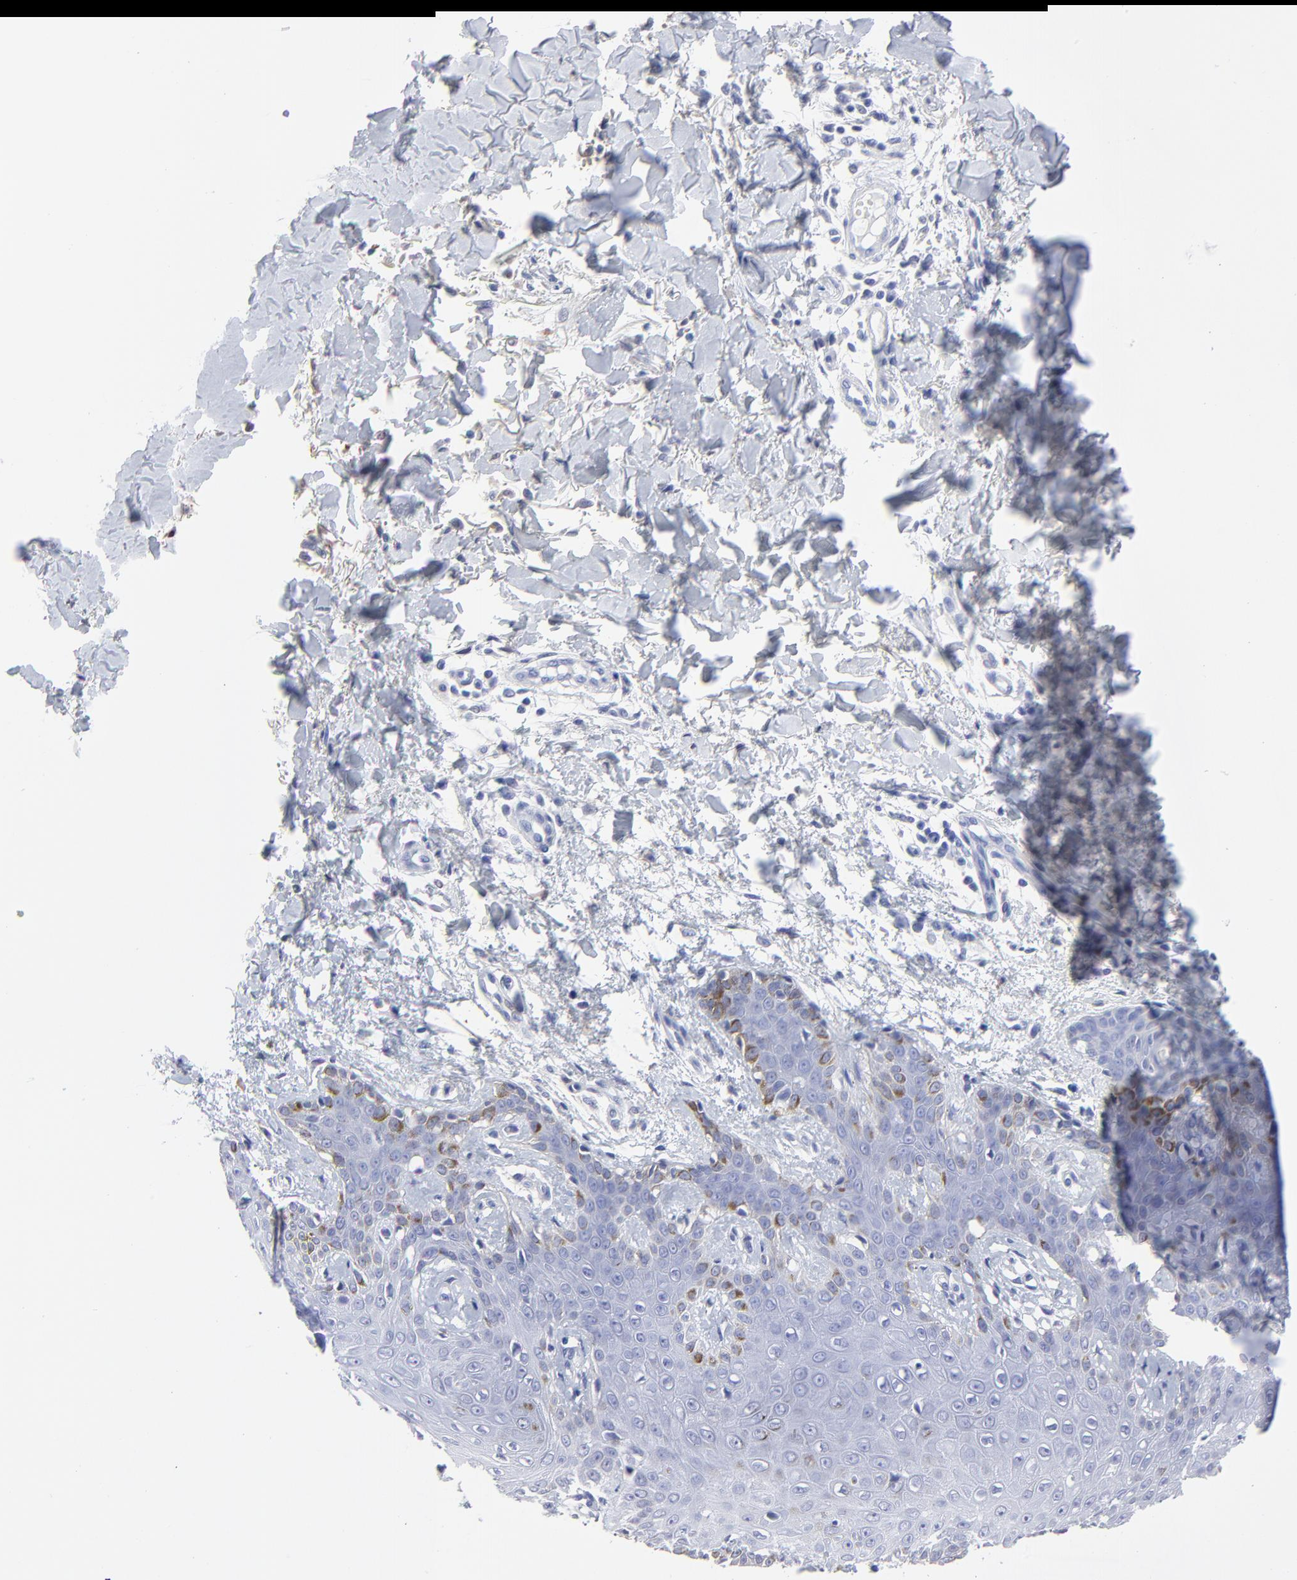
{"staining": {"intensity": "negative", "quantity": "none", "location": "none"}, "tissue": "skin cancer", "cell_type": "Tumor cells", "image_type": "cancer", "snomed": [{"axis": "morphology", "description": "Basal cell carcinoma"}, {"axis": "topography", "description": "Skin"}], "caption": "Skin cancer was stained to show a protein in brown. There is no significant positivity in tumor cells. (DAB immunohistochemistry visualized using brightfield microscopy, high magnification).", "gene": "SMARCA1", "patient": {"sex": "male", "age": 67}}